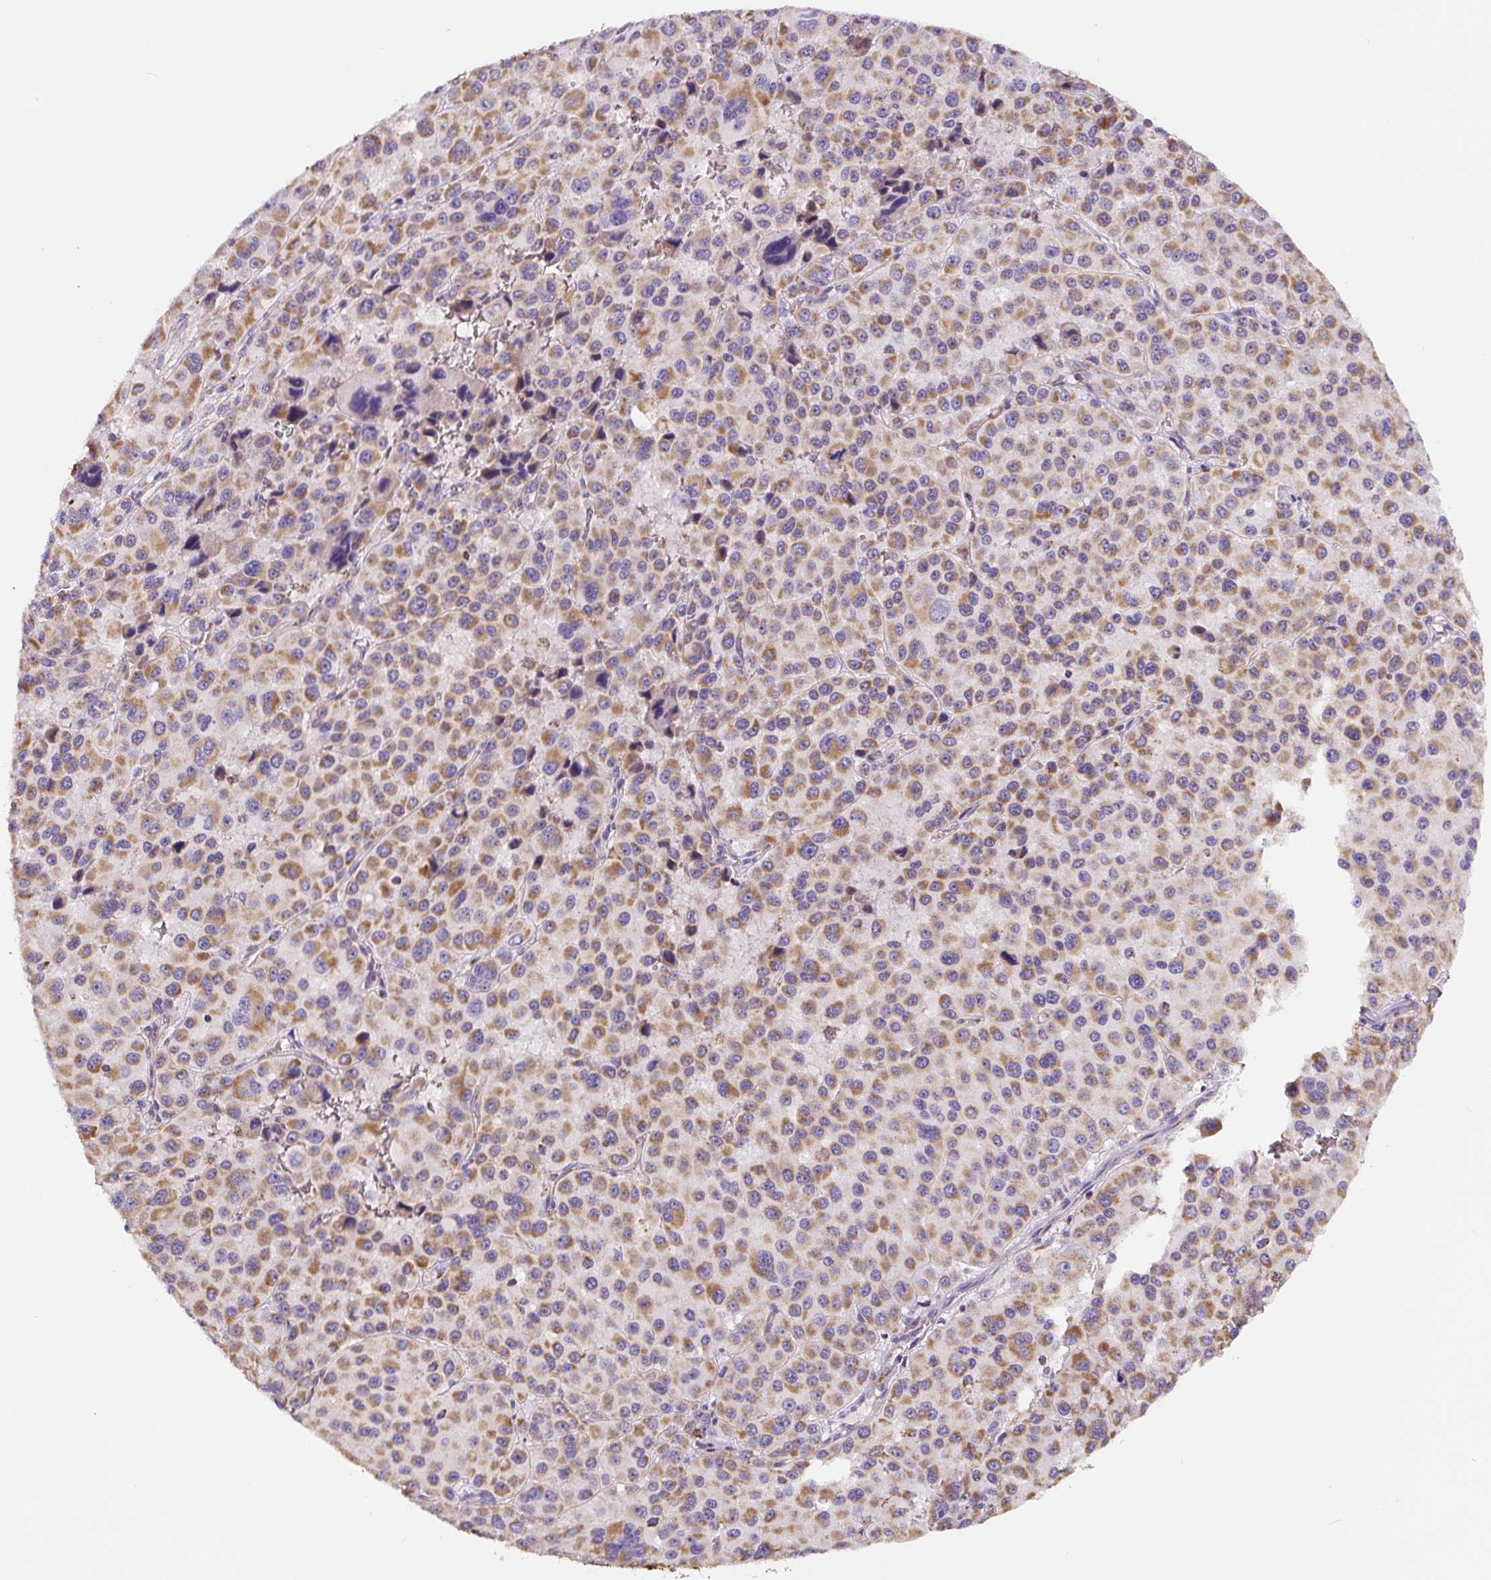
{"staining": {"intensity": "moderate", "quantity": ">75%", "location": "cytoplasmic/membranous"}, "tissue": "melanoma", "cell_type": "Tumor cells", "image_type": "cancer", "snomed": [{"axis": "morphology", "description": "Malignant melanoma, Metastatic site"}, {"axis": "topography", "description": "Lymph node"}], "caption": "Melanoma stained for a protein (brown) reveals moderate cytoplasmic/membranous positive positivity in approximately >75% of tumor cells.", "gene": "MT-CO2", "patient": {"sex": "female", "age": 65}}